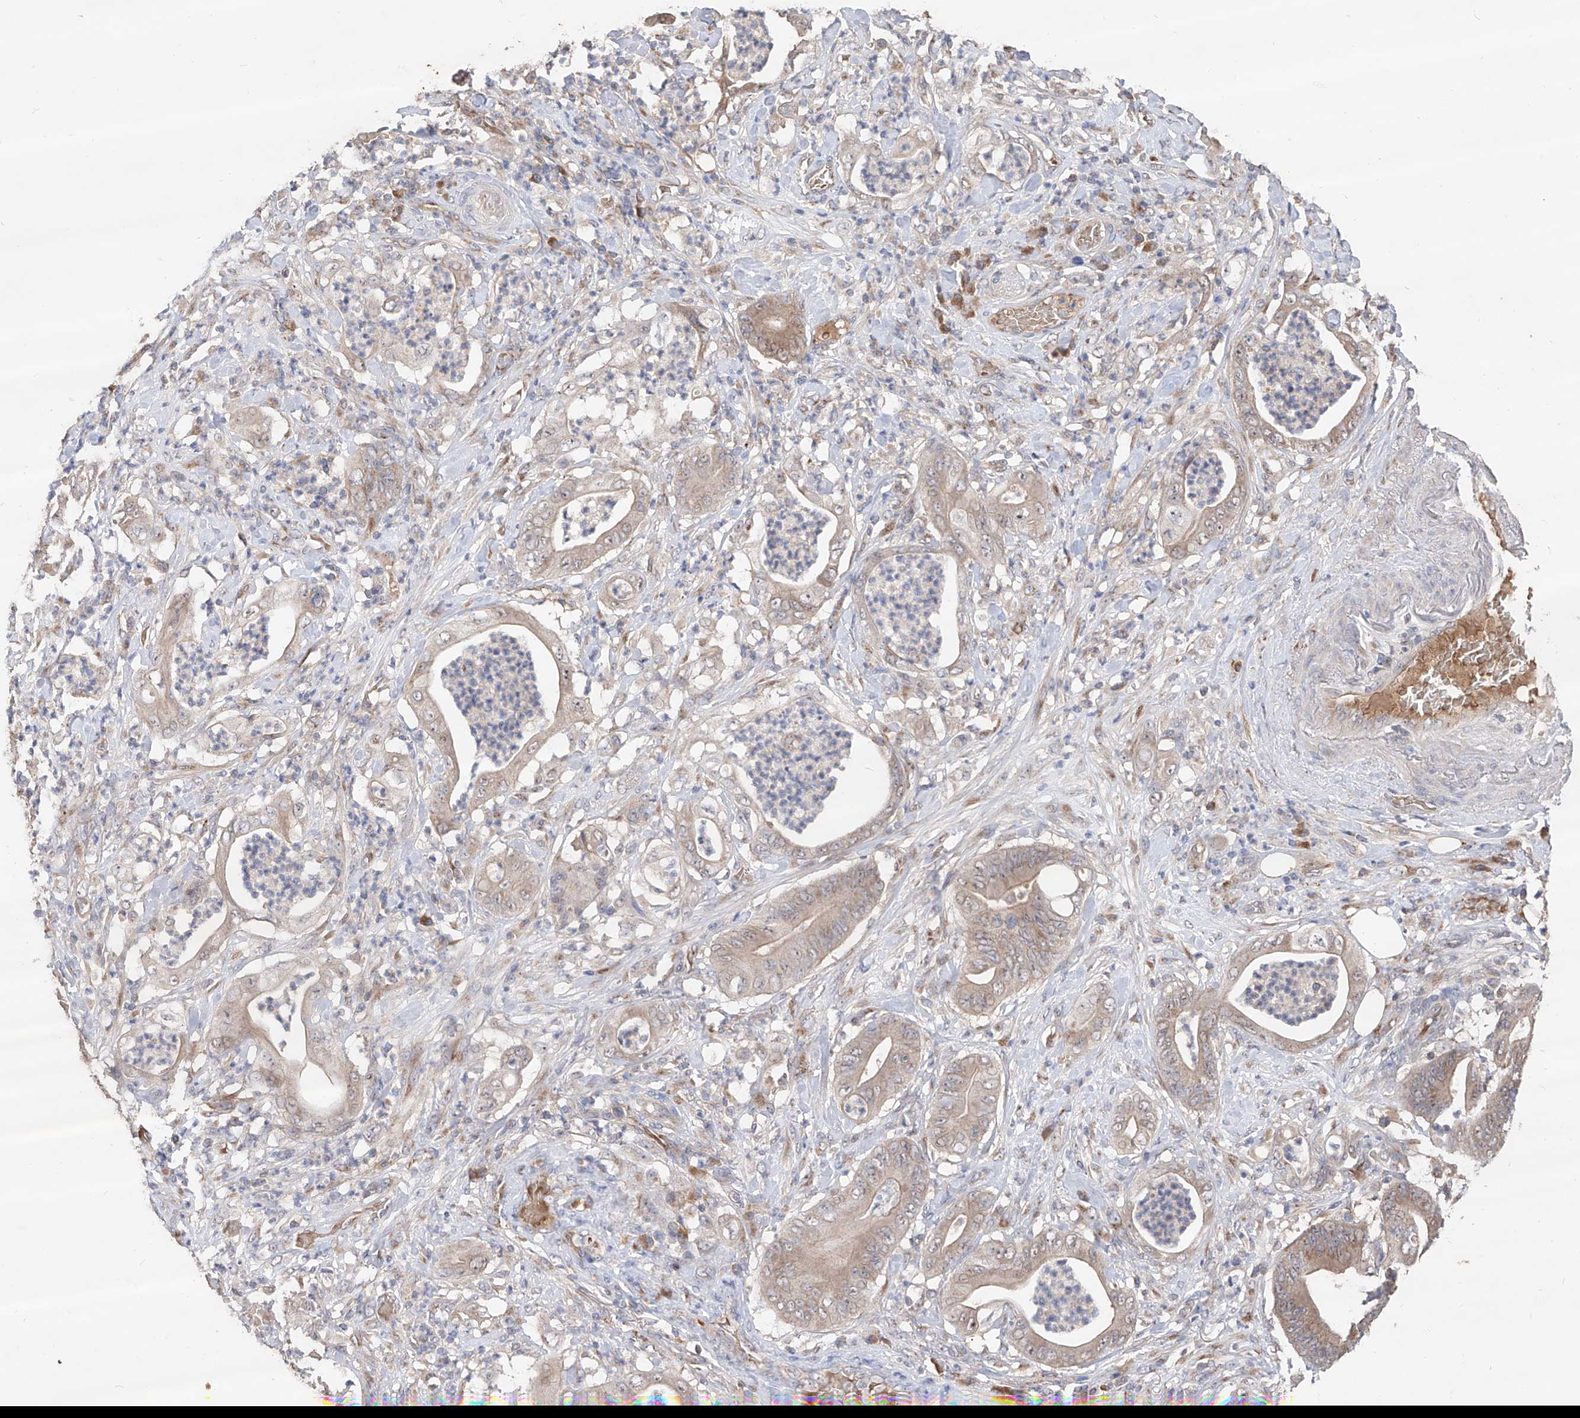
{"staining": {"intensity": "weak", "quantity": ">75%", "location": "cytoplasmic/membranous"}, "tissue": "stomach cancer", "cell_type": "Tumor cells", "image_type": "cancer", "snomed": [{"axis": "morphology", "description": "Adenocarcinoma, NOS"}, {"axis": "topography", "description": "Stomach"}], "caption": "Tumor cells reveal low levels of weak cytoplasmic/membranous expression in about >75% of cells in human stomach adenocarcinoma.", "gene": "EDN1", "patient": {"sex": "female", "age": 73}}